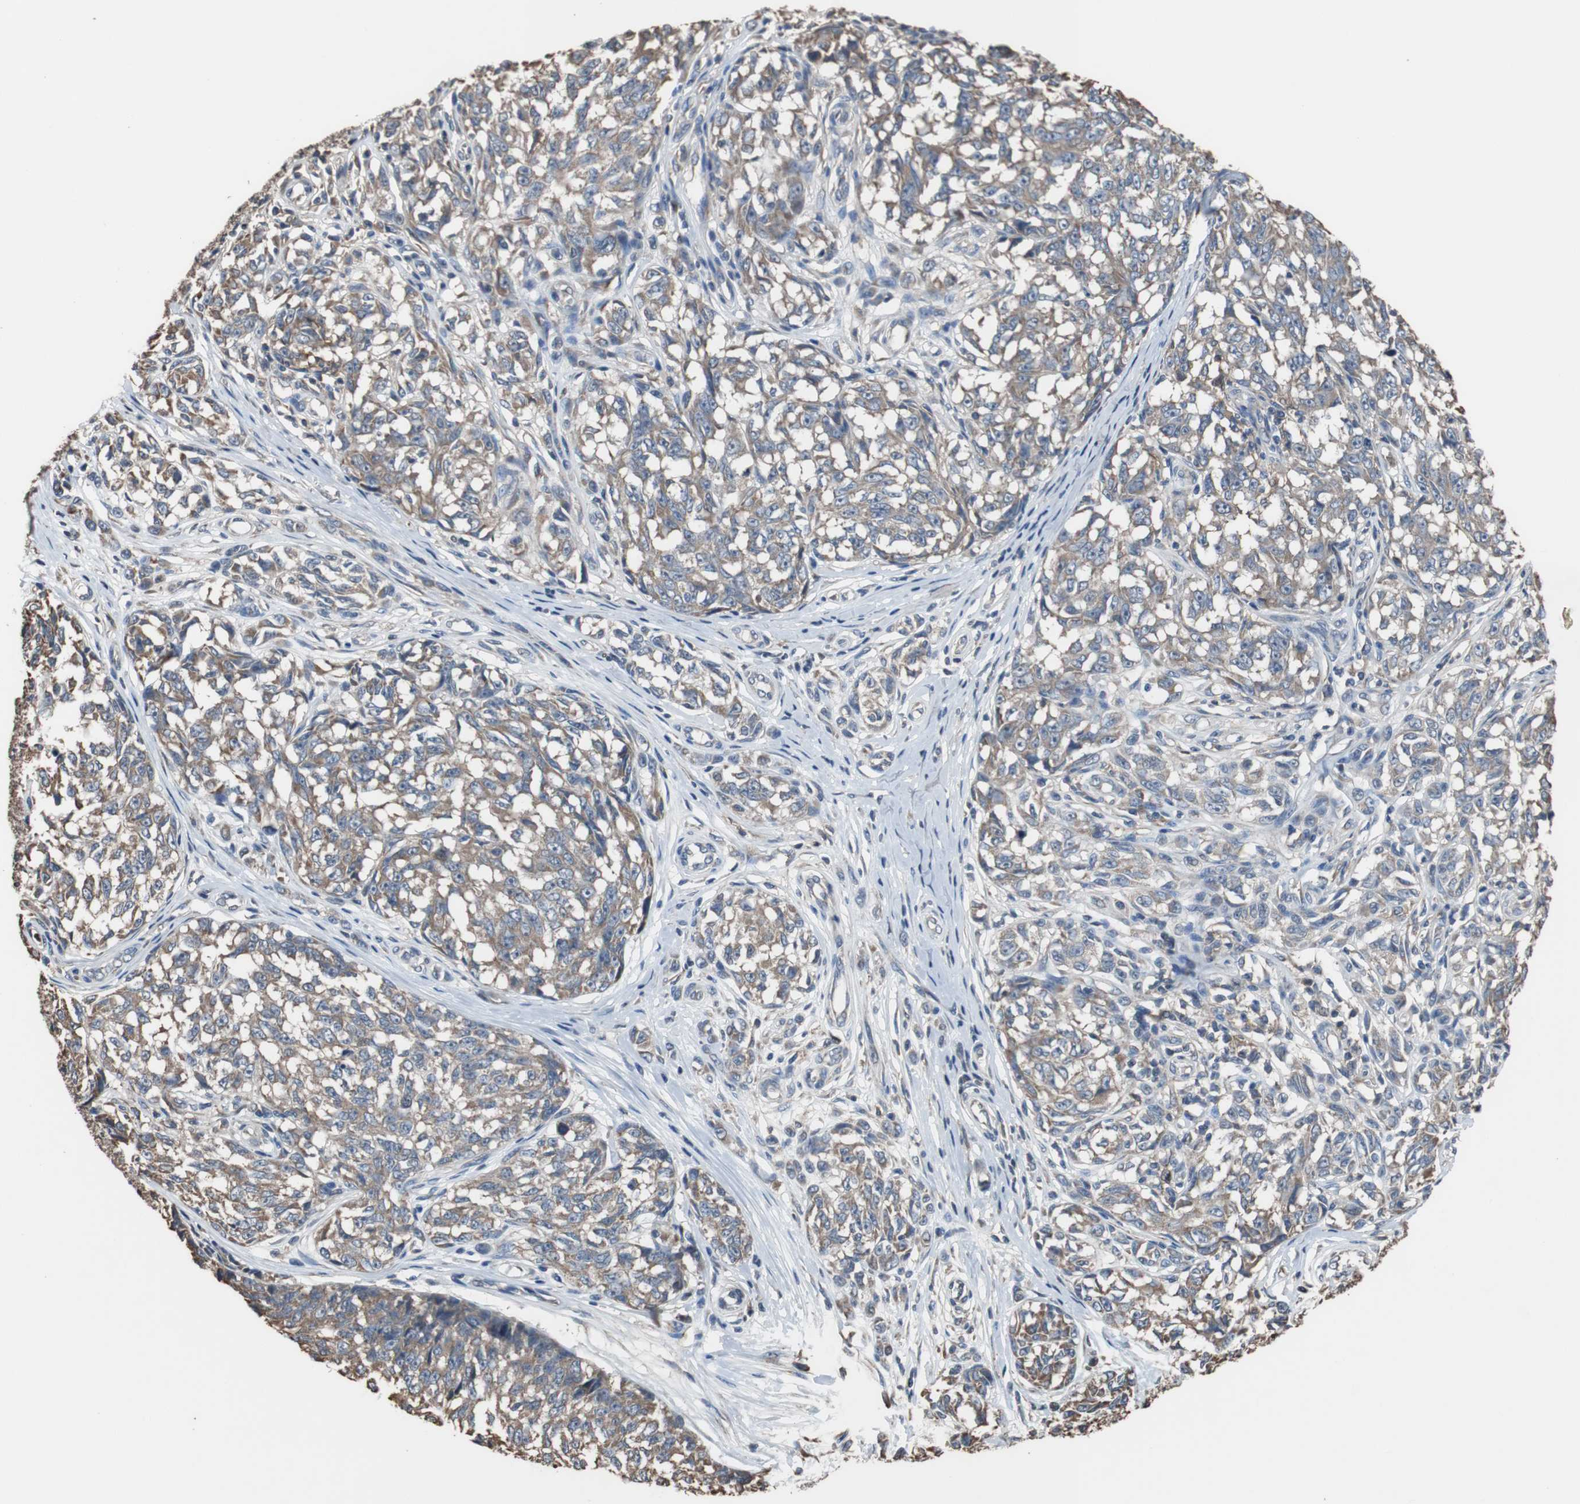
{"staining": {"intensity": "weak", "quantity": "25%-75%", "location": "cytoplasmic/membranous"}, "tissue": "melanoma", "cell_type": "Tumor cells", "image_type": "cancer", "snomed": [{"axis": "morphology", "description": "Malignant melanoma, NOS"}, {"axis": "topography", "description": "Skin"}], "caption": "Weak cytoplasmic/membranous expression is identified in approximately 25%-75% of tumor cells in melanoma.", "gene": "SCIMP", "patient": {"sex": "female", "age": 64}}